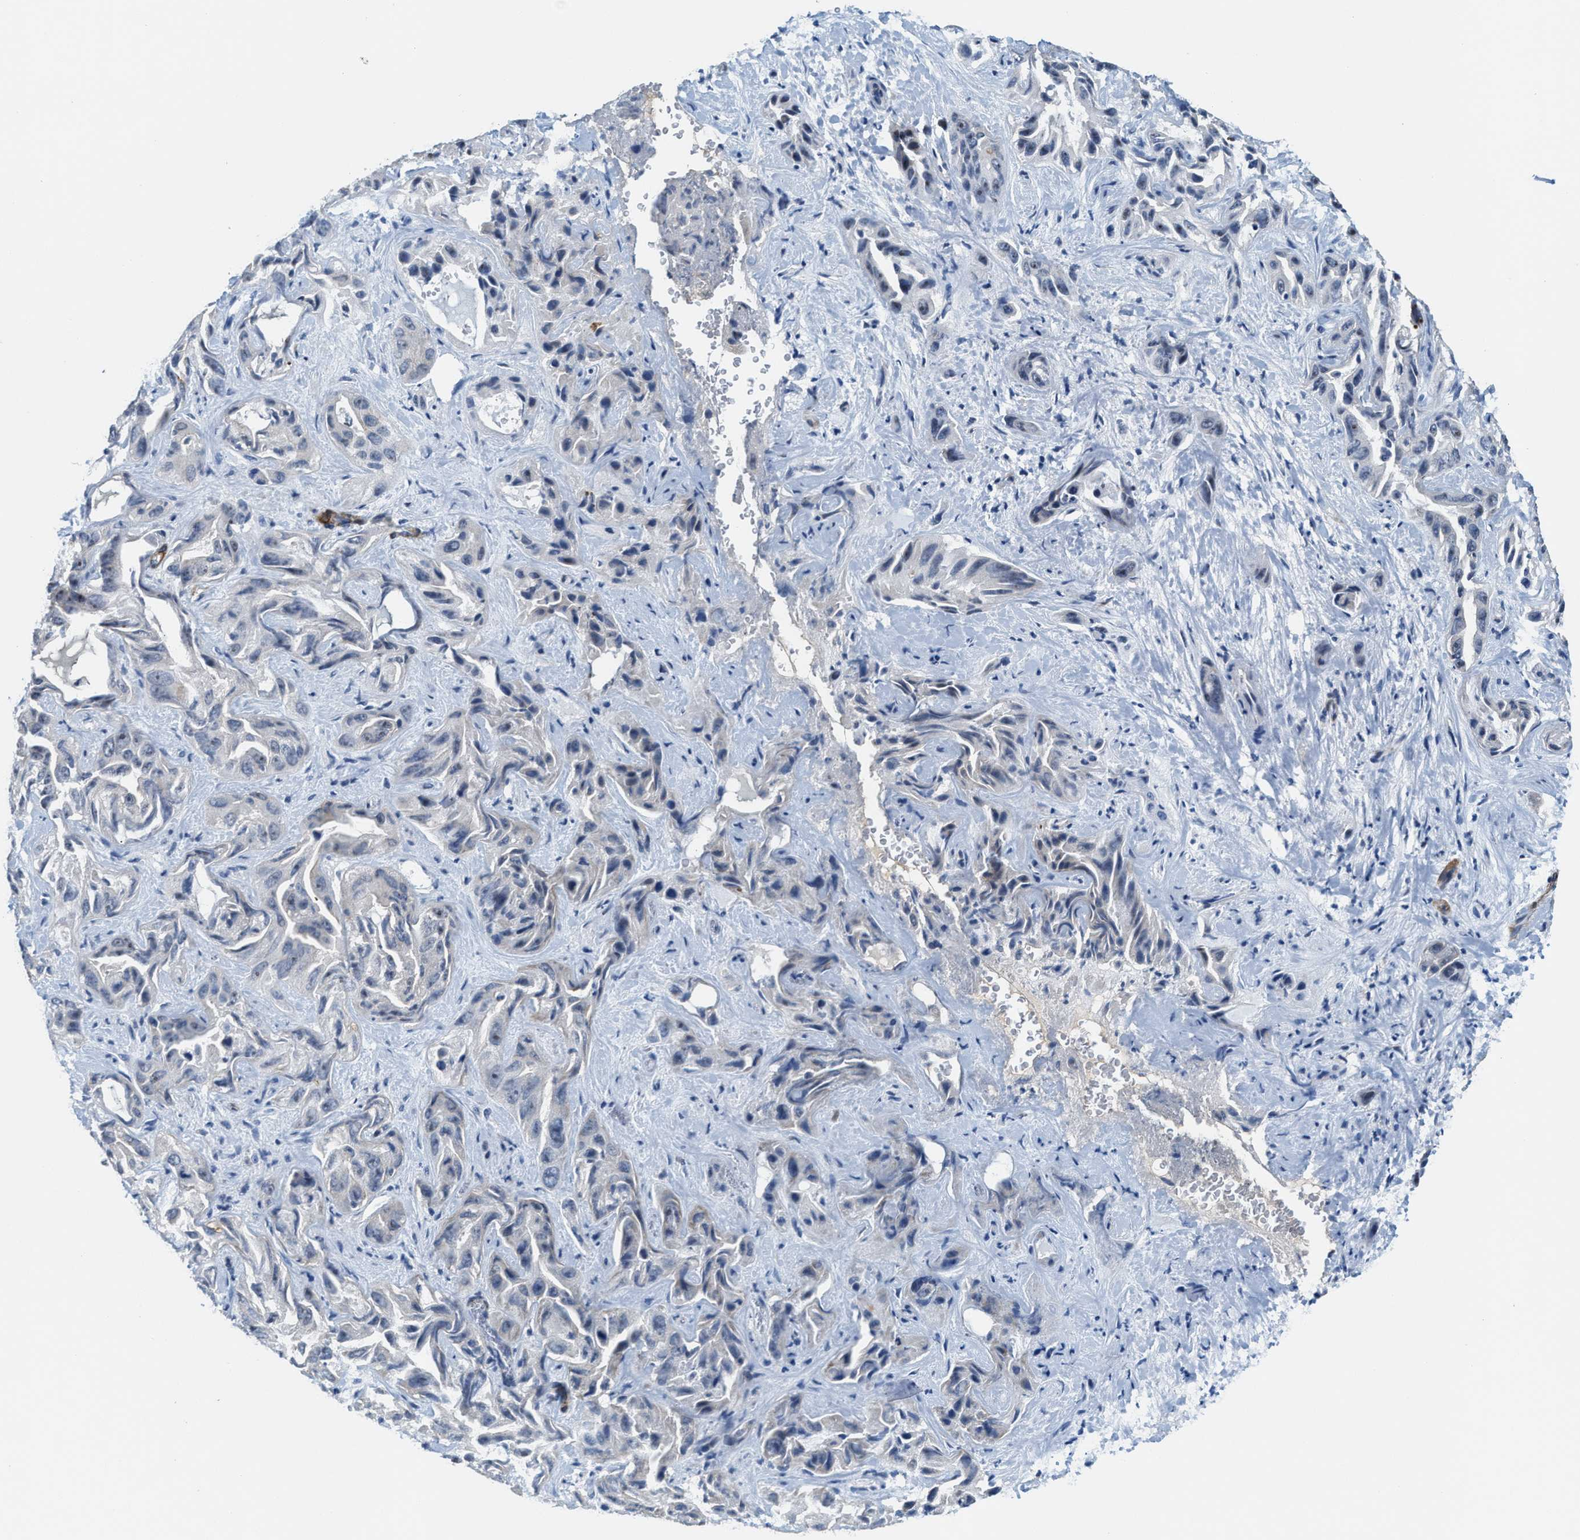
{"staining": {"intensity": "moderate", "quantity": "<25%", "location": "nuclear"}, "tissue": "liver cancer", "cell_type": "Tumor cells", "image_type": "cancer", "snomed": [{"axis": "morphology", "description": "Cholangiocarcinoma"}, {"axis": "topography", "description": "Liver"}], "caption": "Approximately <25% of tumor cells in cholangiocarcinoma (liver) show moderate nuclear protein staining as visualized by brown immunohistochemical staining.", "gene": "ZNF783", "patient": {"sex": "female", "age": 52}}